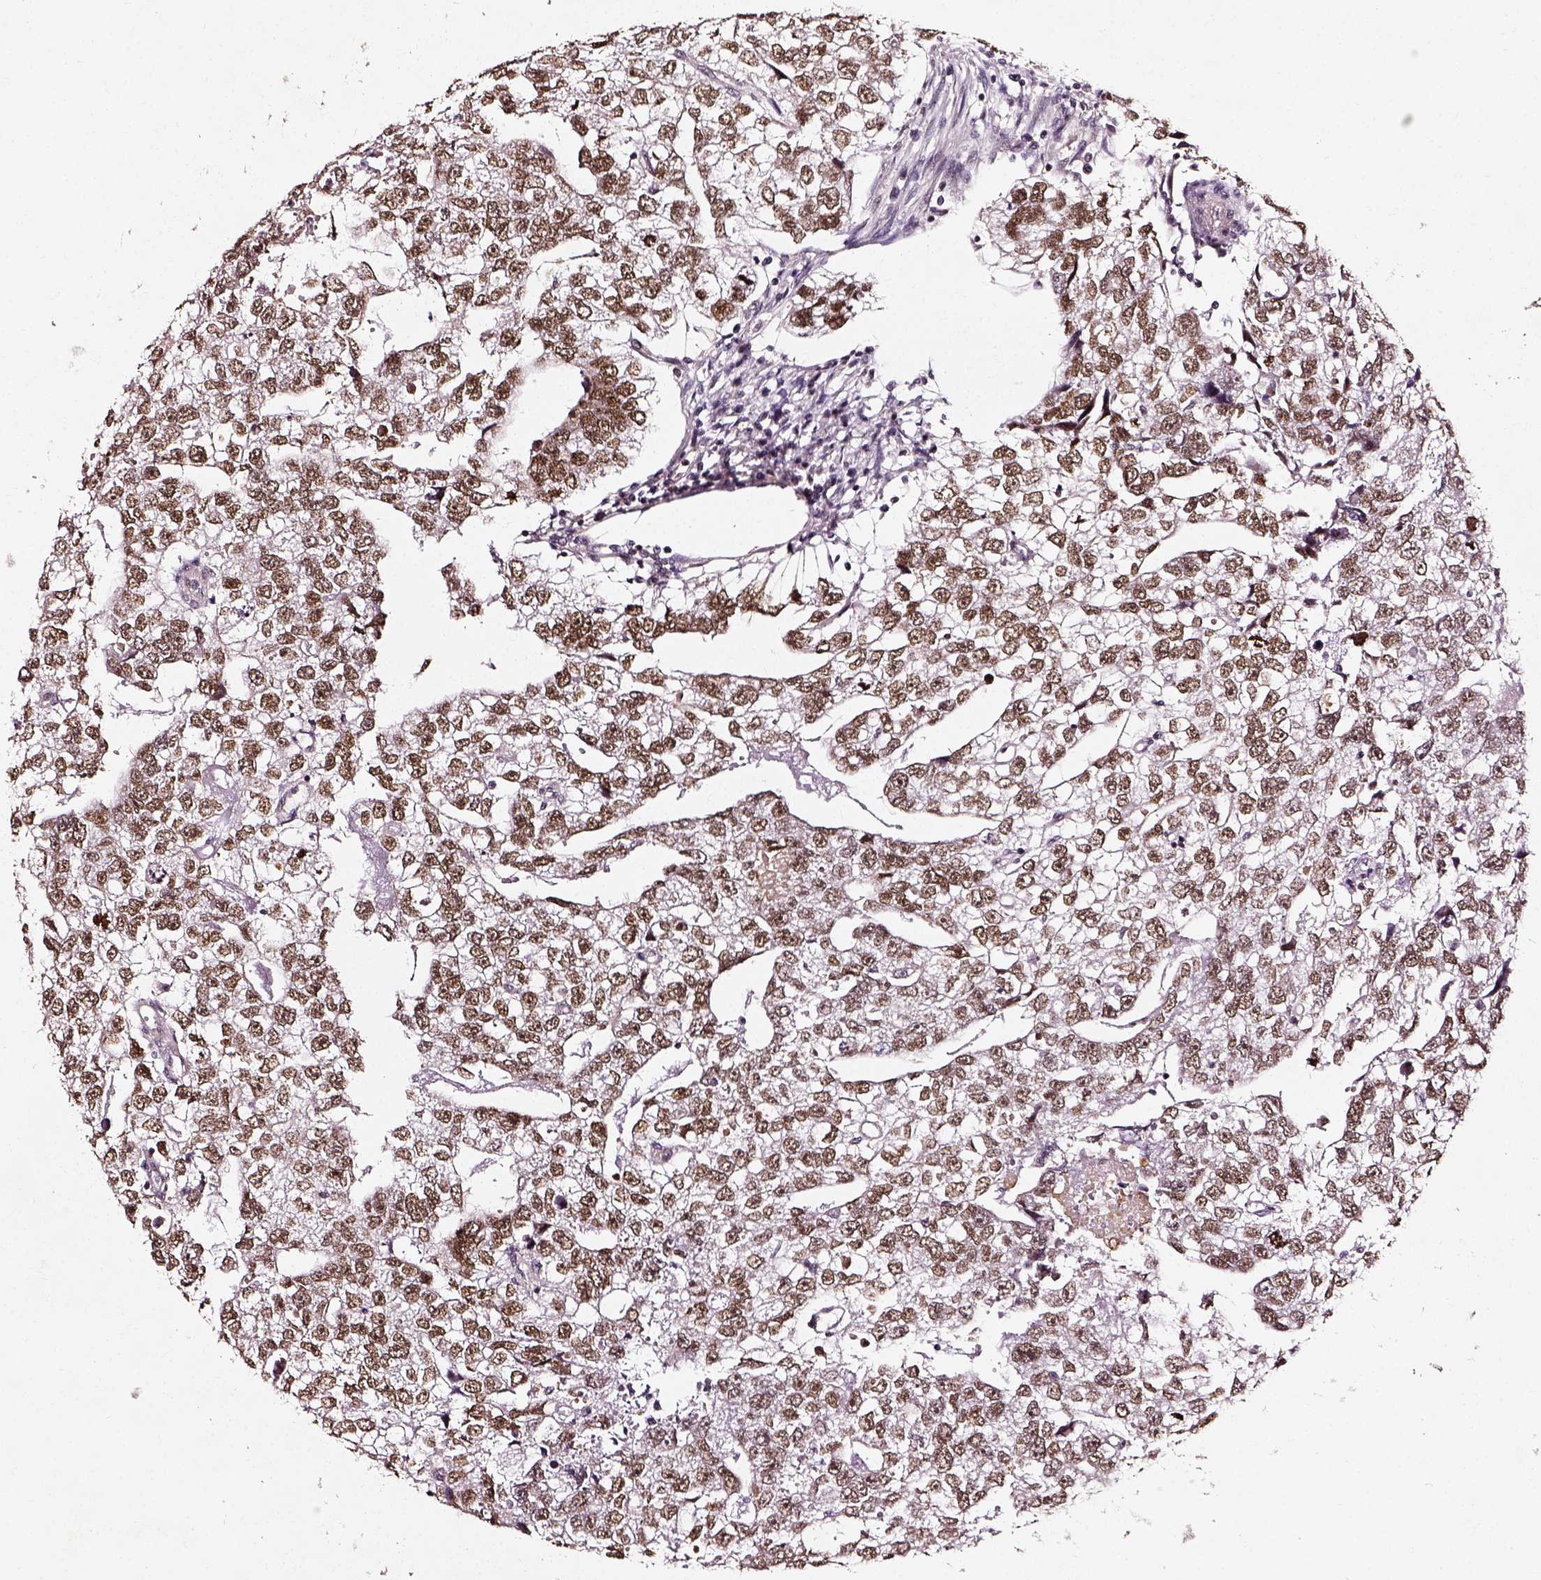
{"staining": {"intensity": "moderate", "quantity": ">75%", "location": "nuclear"}, "tissue": "testis cancer", "cell_type": "Tumor cells", "image_type": "cancer", "snomed": [{"axis": "morphology", "description": "Carcinoma, Embryonal, NOS"}, {"axis": "morphology", "description": "Teratoma, malignant, NOS"}, {"axis": "topography", "description": "Testis"}], "caption": "An immunohistochemistry image of tumor tissue is shown. Protein staining in brown shows moderate nuclear positivity in testis embryonal carcinoma within tumor cells.", "gene": "NACC1", "patient": {"sex": "male", "age": 44}}